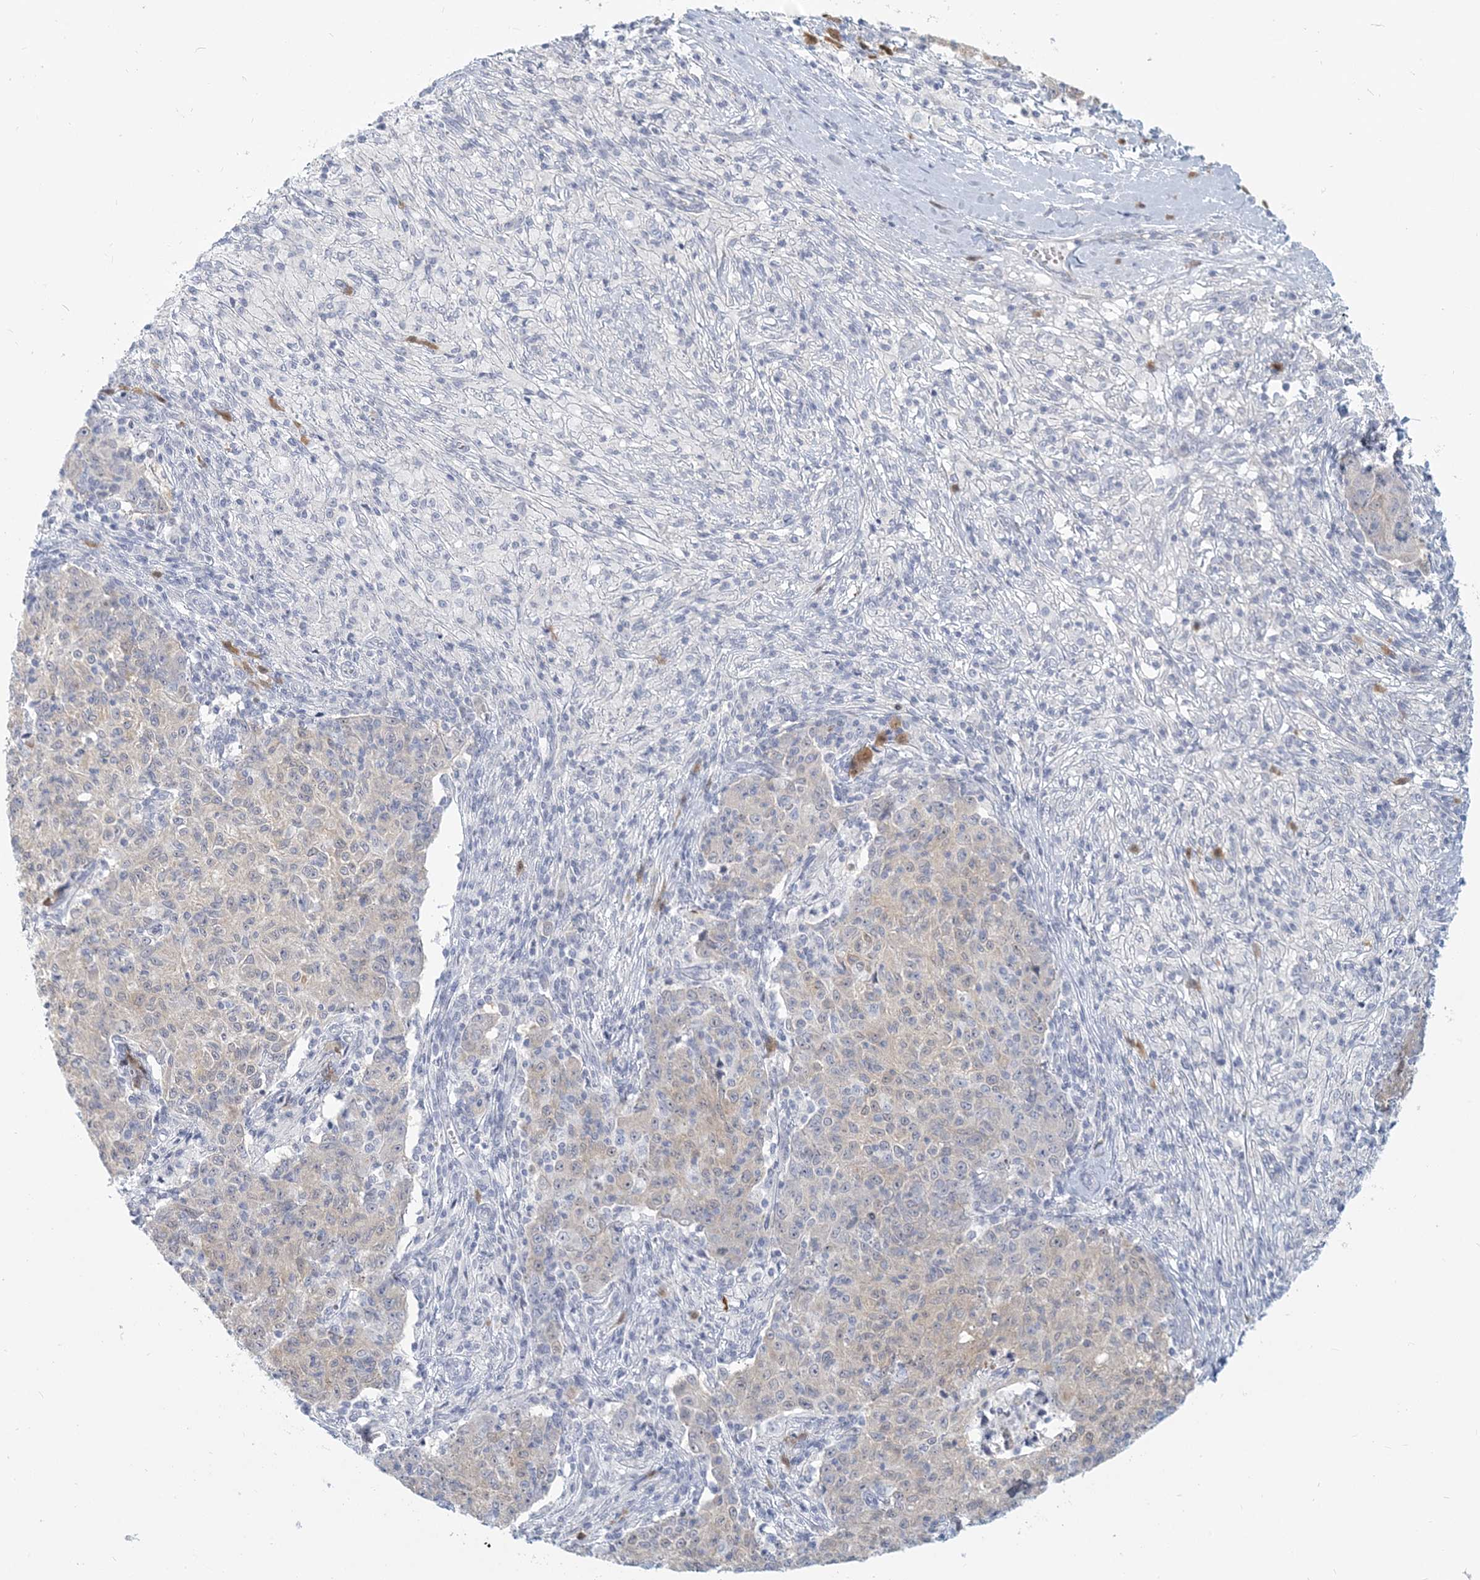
{"staining": {"intensity": "negative", "quantity": "none", "location": "none"}, "tissue": "ovarian cancer", "cell_type": "Tumor cells", "image_type": "cancer", "snomed": [{"axis": "morphology", "description": "Carcinoma, endometroid"}, {"axis": "topography", "description": "Ovary"}], "caption": "Immunohistochemistry histopathology image of neoplastic tissue: endometroid carcinoma (ovarian) stained with DAB displays no significant protein staining in tumor cells.", "gene": "GMPPA", "patient": {"sex": "female", "age": 42}}